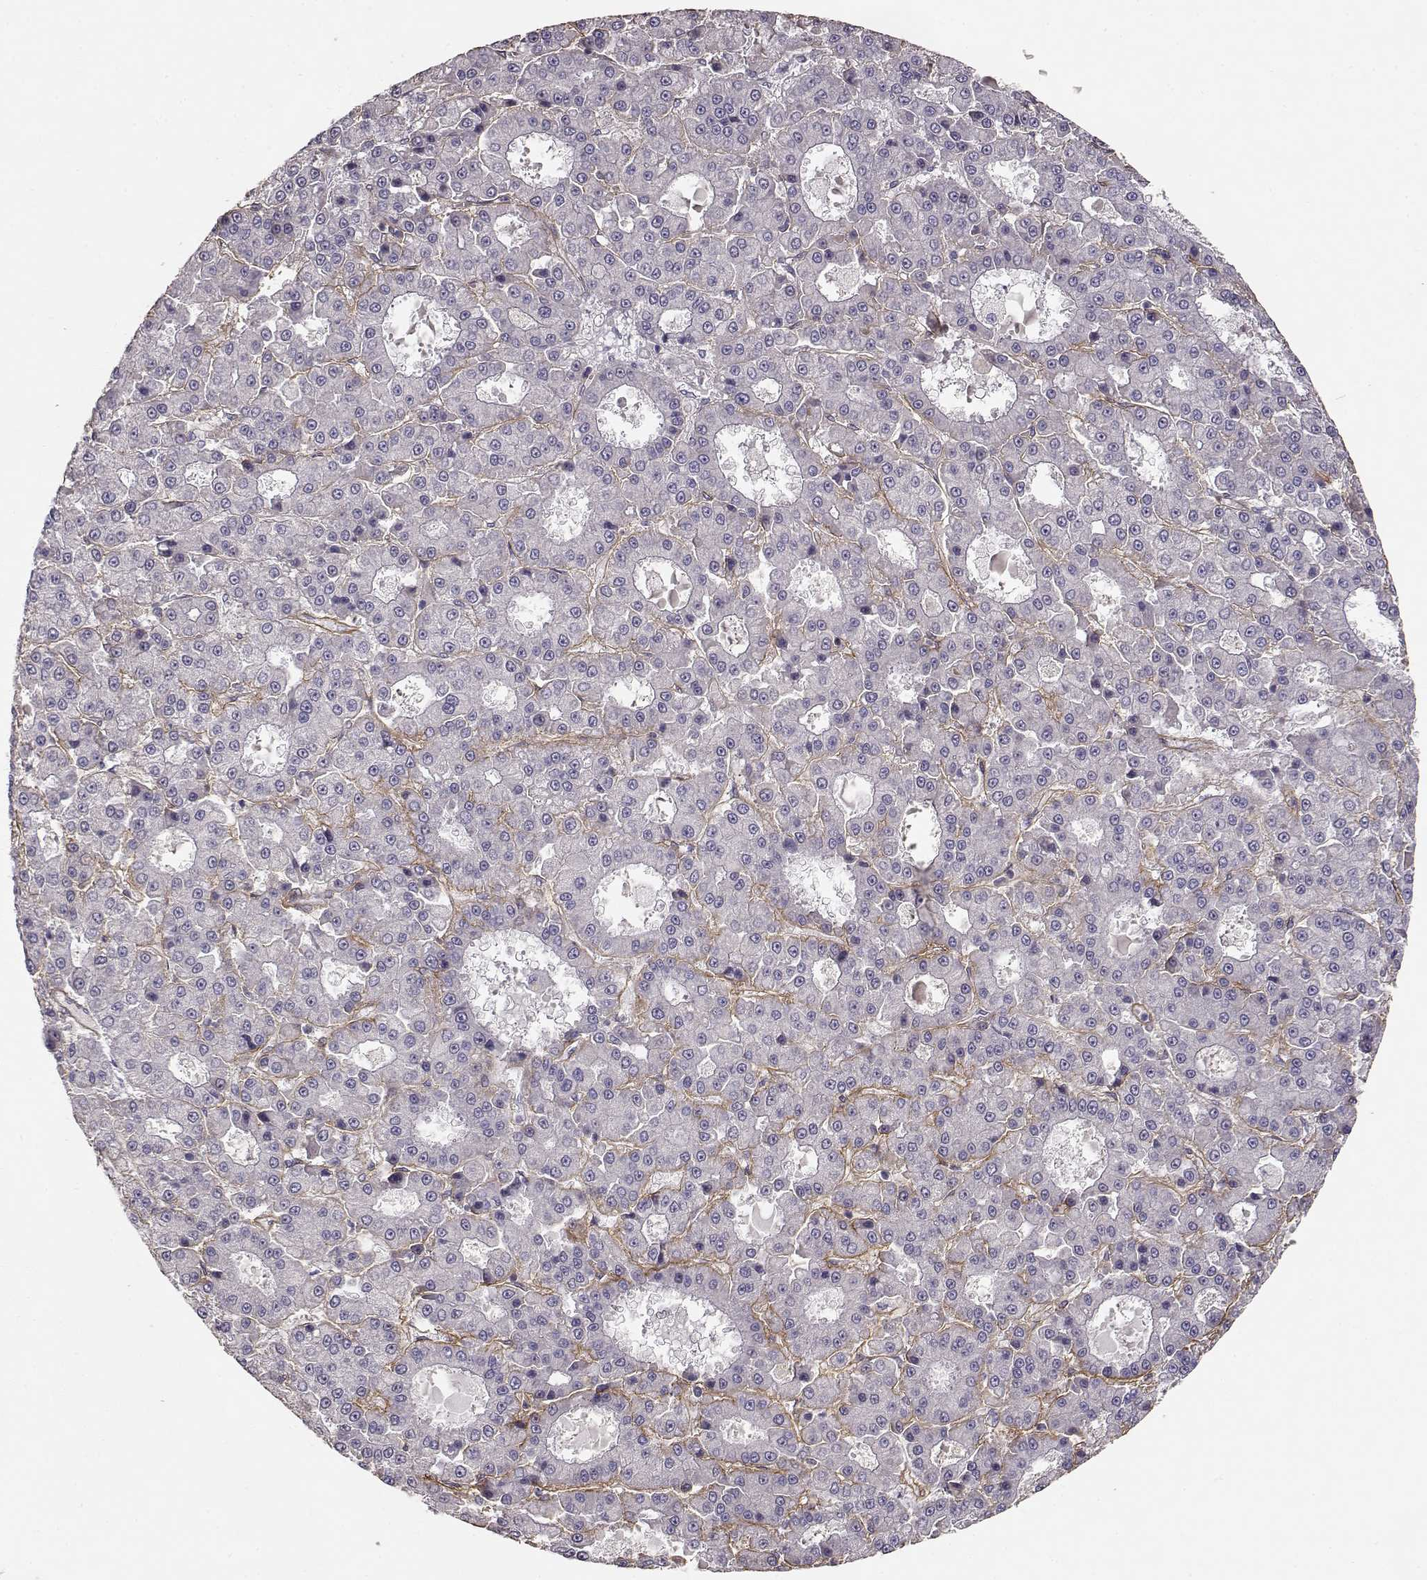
{"staining": {"intensity": "negative", "quantity": "none", "location": "none"}, "tissue": "liver cancer", "cell_type": "Tumor cells", "image_type": "cancer", "snomed": [{"axis": "morphology", "description": "Carcinoma, Hepatocellular, NOS"}, {"axis": "topography", "description": "Liver"}], "caption": "Protein analysis of liver cancer reveals no significant staining in tumor cells.", "gene": "LAMA5", "patient": {"sex": "male", "age": 70}}